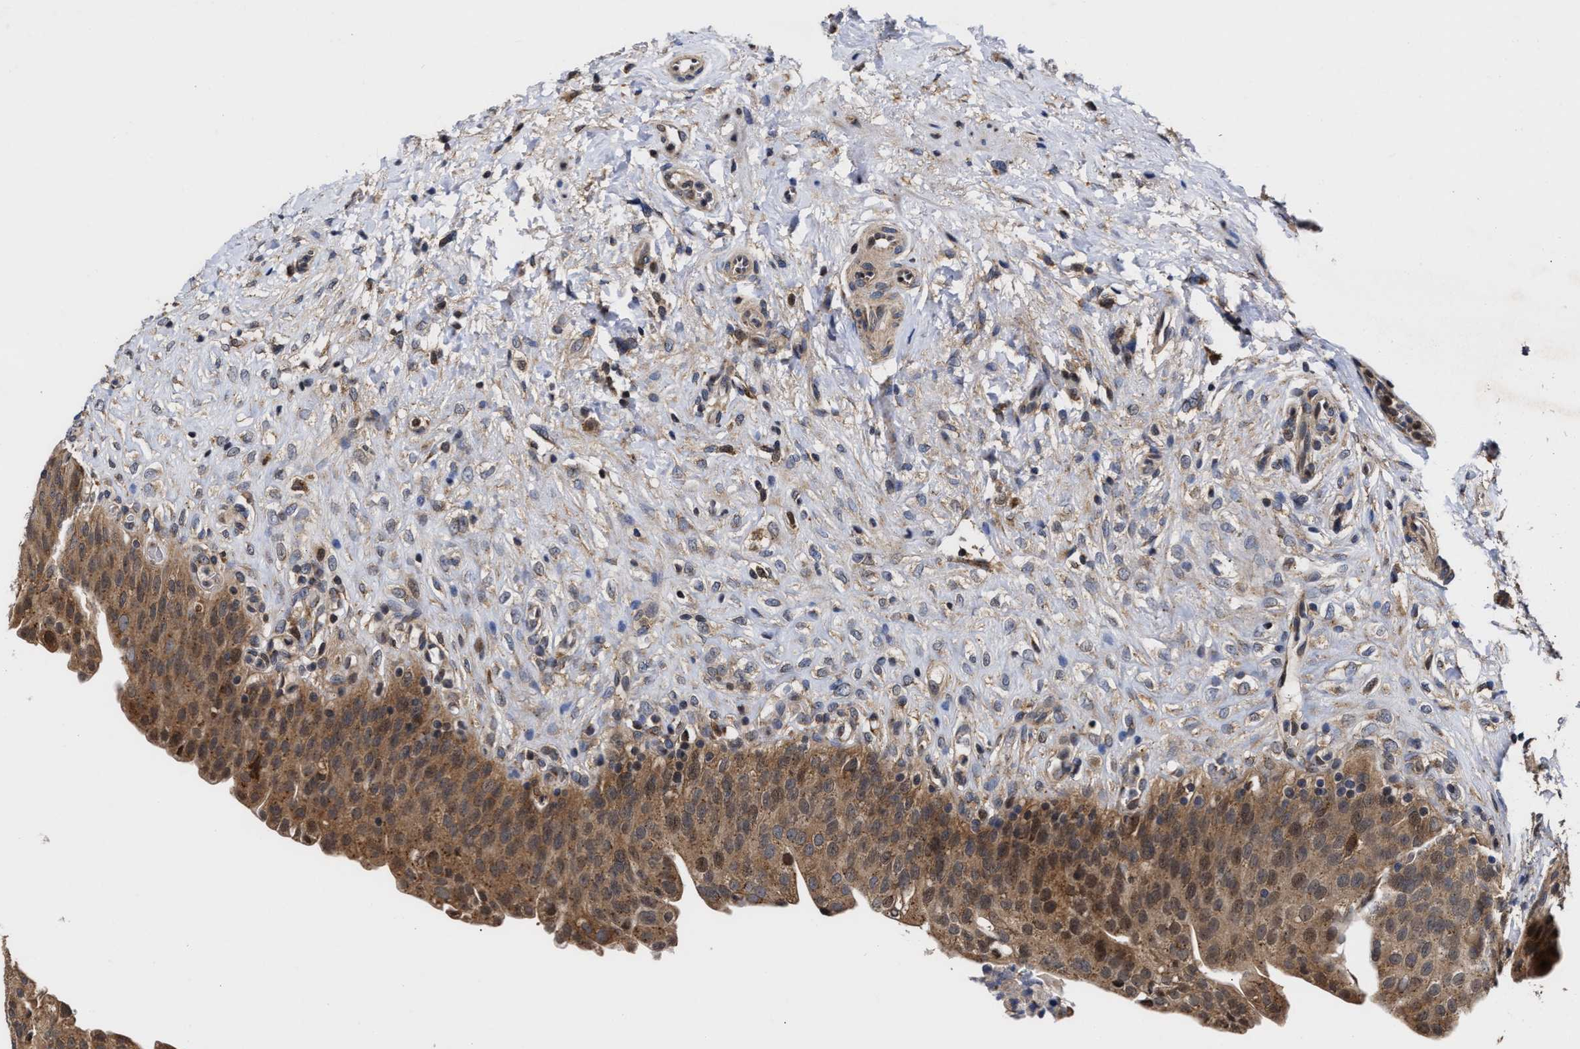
{"staining": {"intensity": "moderate", "quantity": ">75%", "location": "cytoplasmic/membranous"}, "tissue": "urinary bladder", "cell_type": "Urothelial cells", "image_type": "normal", "snomed": [{"axis": "morphology", "description": "Urothelial carcinoma, High grade"}, {"axis": "topography", "description": "Urinary bladder"}], "caption": "Human urinary bladder stained for a protein (brown) demonstrates moderate cytoplasmic/membranous positive staining in about >75% of urothelial cells.", "gene": "CLIP2", "patient": {"sex": "male", "age": 46}}